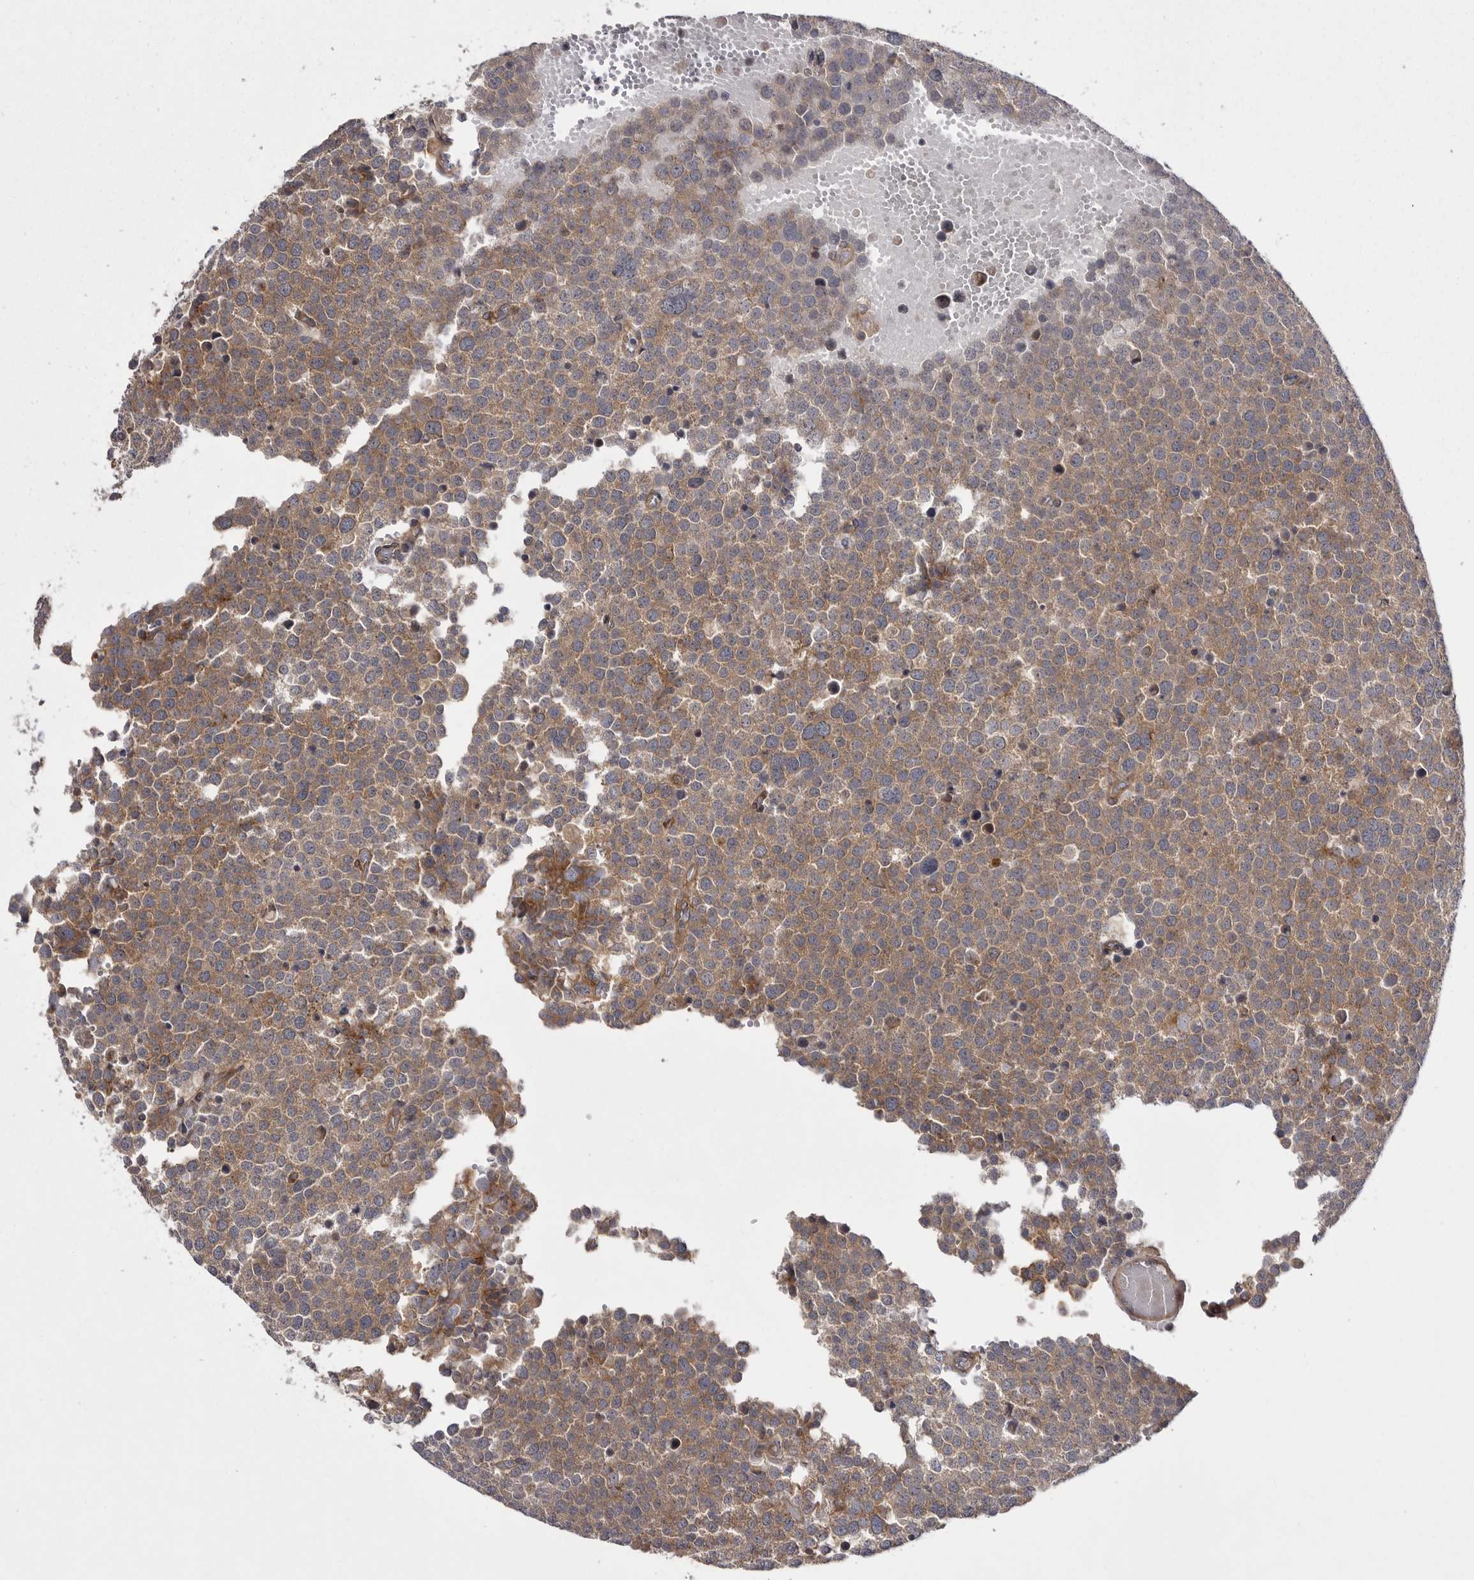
{"staining": {"intensity": "moderate", "quantity": ">75%", "location": "cytoplasmic/membranous"}, "tissue": "testis cancer", "cell_type": "Tumor cells", "image_type": "cancer", "snomed": [{"axis": "morphology", "description": "Seminoma, NOS"}, {"axis": "topography", "description": "Testis"}], "caption": "Testis cancer (seminoma) stained with a protein marker displays moderate staining in tumor cells.", "gene": "OSBPL9", "patient": {"sex": "male", "age": 71}}